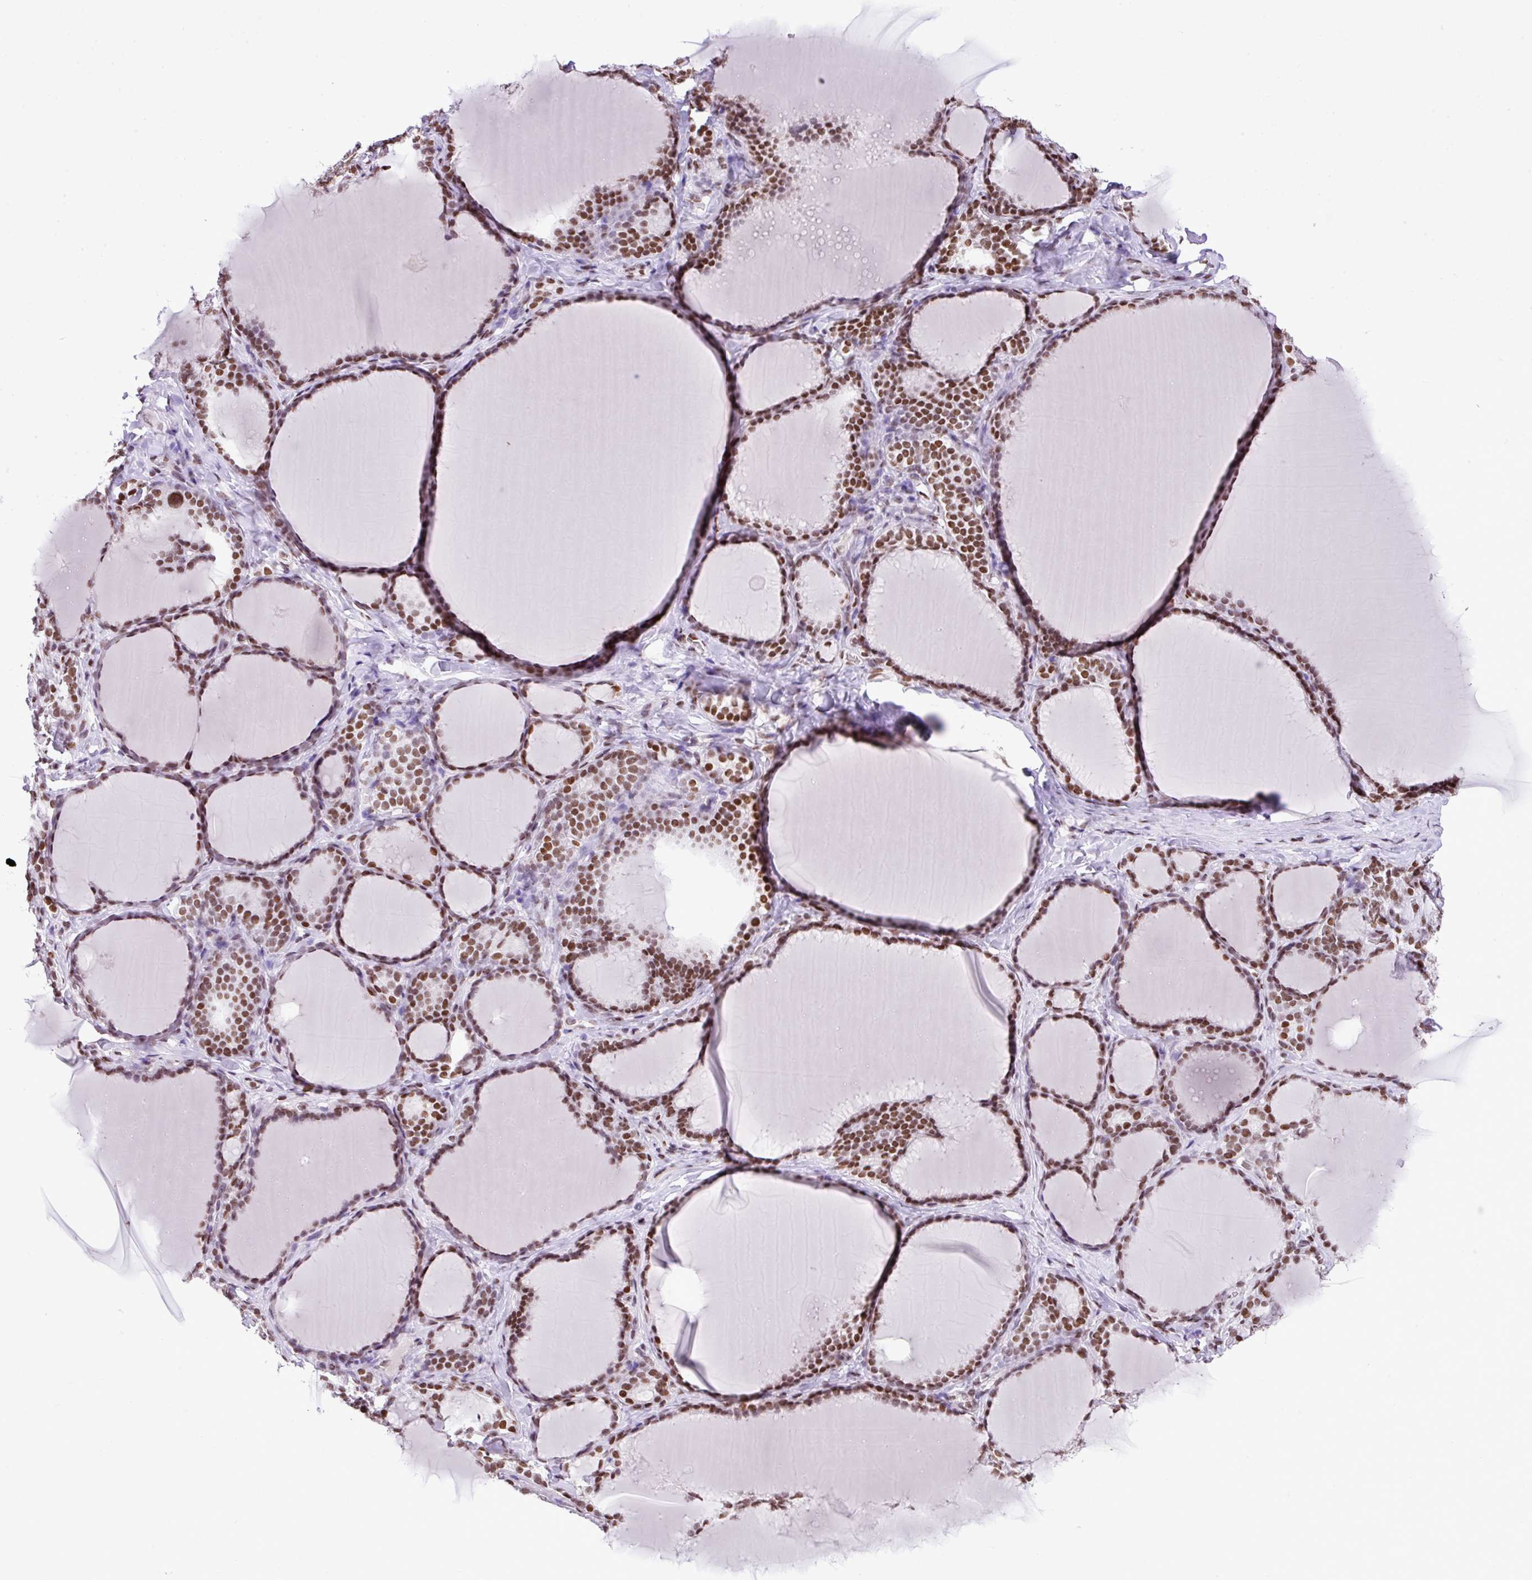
{"staining": {"intensity": "moderate", "quantity": ">75%", "location": "nuclear"}, "tissue": "thyroid gland", "cell_type": "Glandular cells", "image_type": "normal", "snomed": [{"axis": "morphology", "description": "Normal tissue, NOS"}, {"axis": "topography", "description": "Thyroid gland"}], "caption": "IHC staining of normal thyroid gland, which reveals medium levels of moderate nuclear expression in approximately >75% of glandular cells indicating moderate nuclear protein positivity. The staining was performed using DAB (3,3'-diaminobenzidine) (brown) for protein detection and nuclei were counterstained in hematoxylin (blue).", "gene": "RARG", "patient": {"sex": "female", "age": 31}}